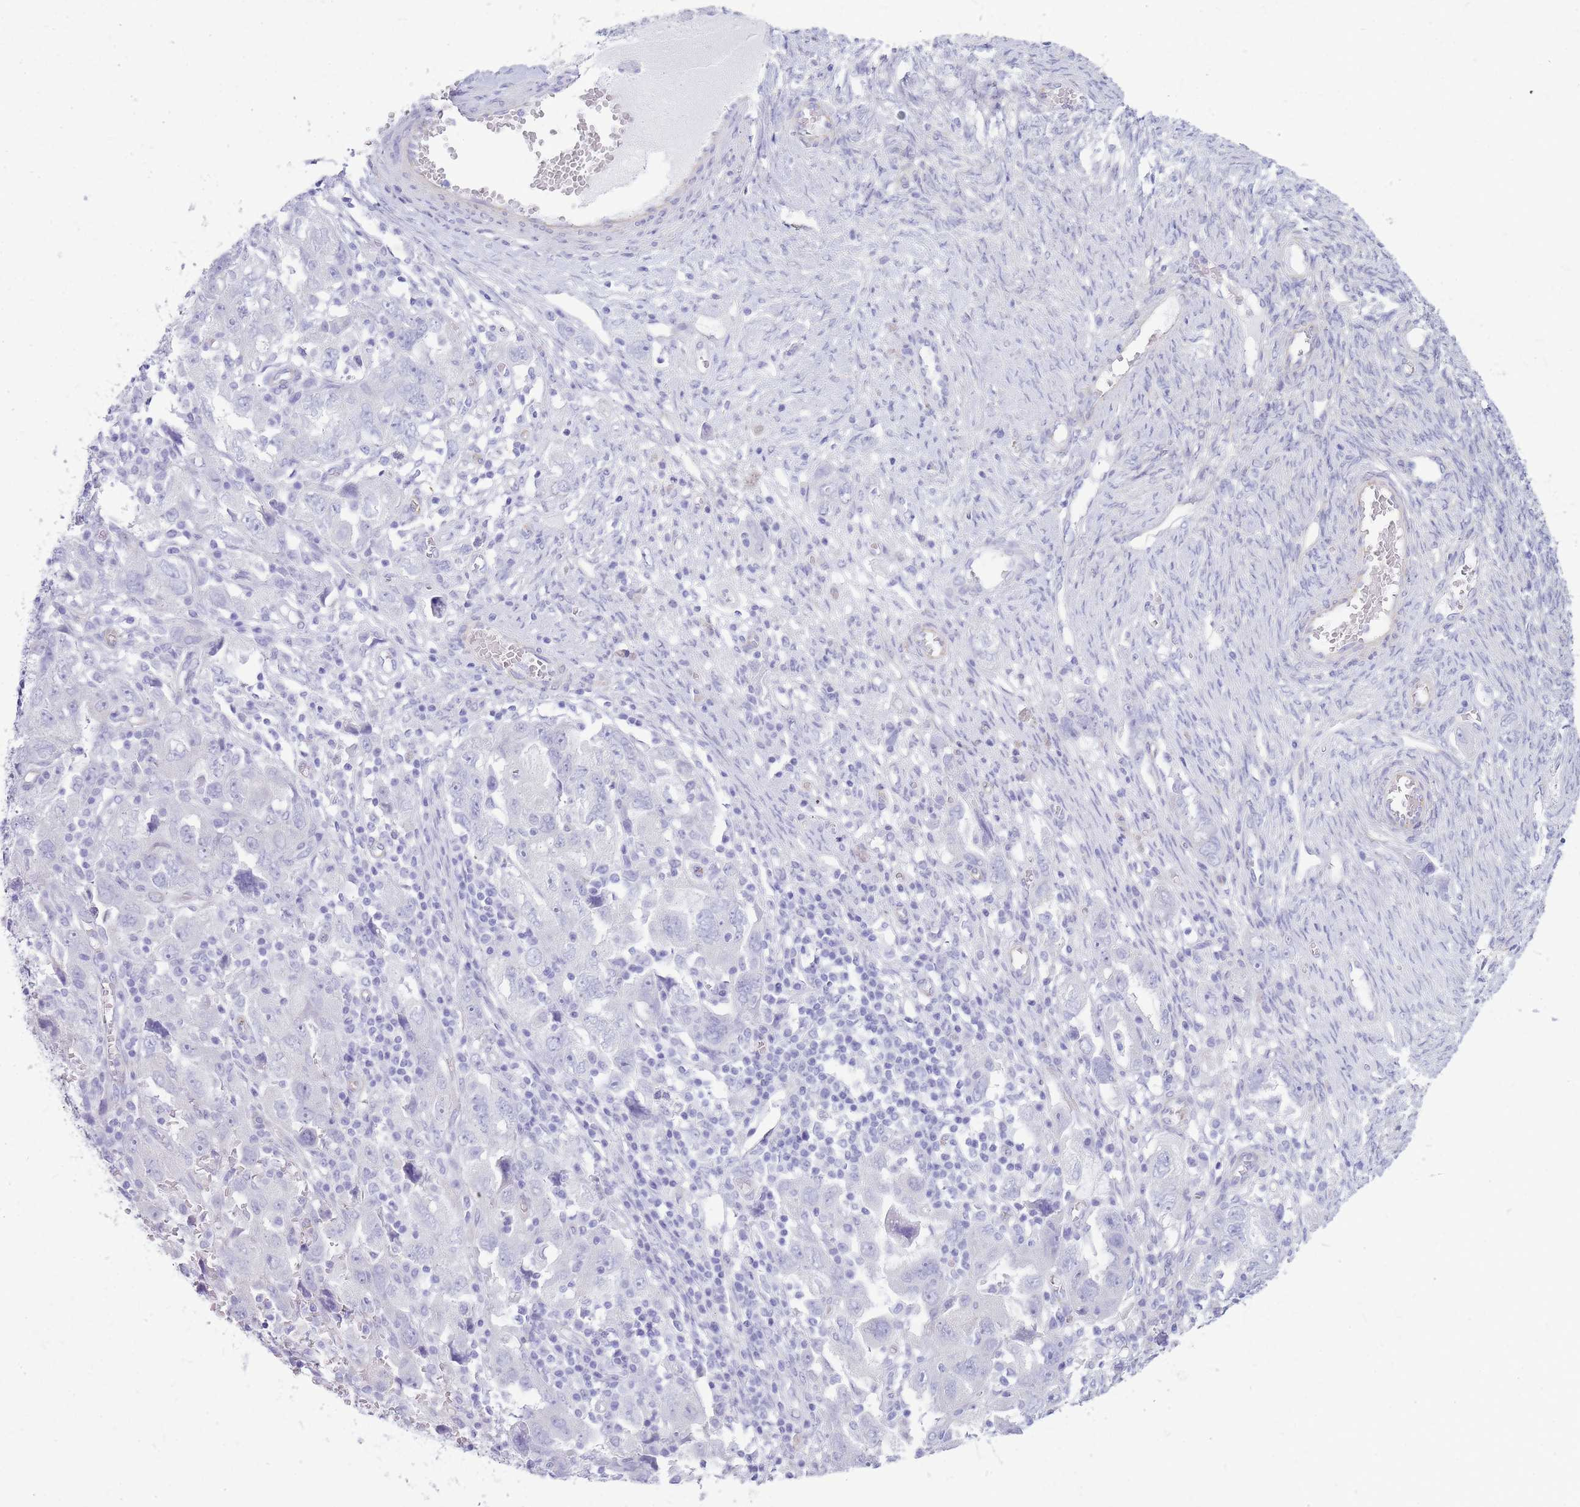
{"staining": {"intensity": "negative", "quantity": "none", "location": "none"}, "tissue": "ovarian cancer", "cell_type": "Tumor cells", "image_type": "cancer", "snomed": [{"axis": "morphology", "description": "Carcinoma, NOS"}, {"axis": "morphology", "description": "Cystadenocarcinoma, serous, NOS"}, {"axis": "topography", "description": "Ovary"}], "caption": "High power microscopy histopathology image of an IHC photomicrograph of ovarian cancer (carcinoma), revealing no significant staining in tumor cells.", "gene": "MTSS2", "patient": {"sex": "female", "age": 69}}